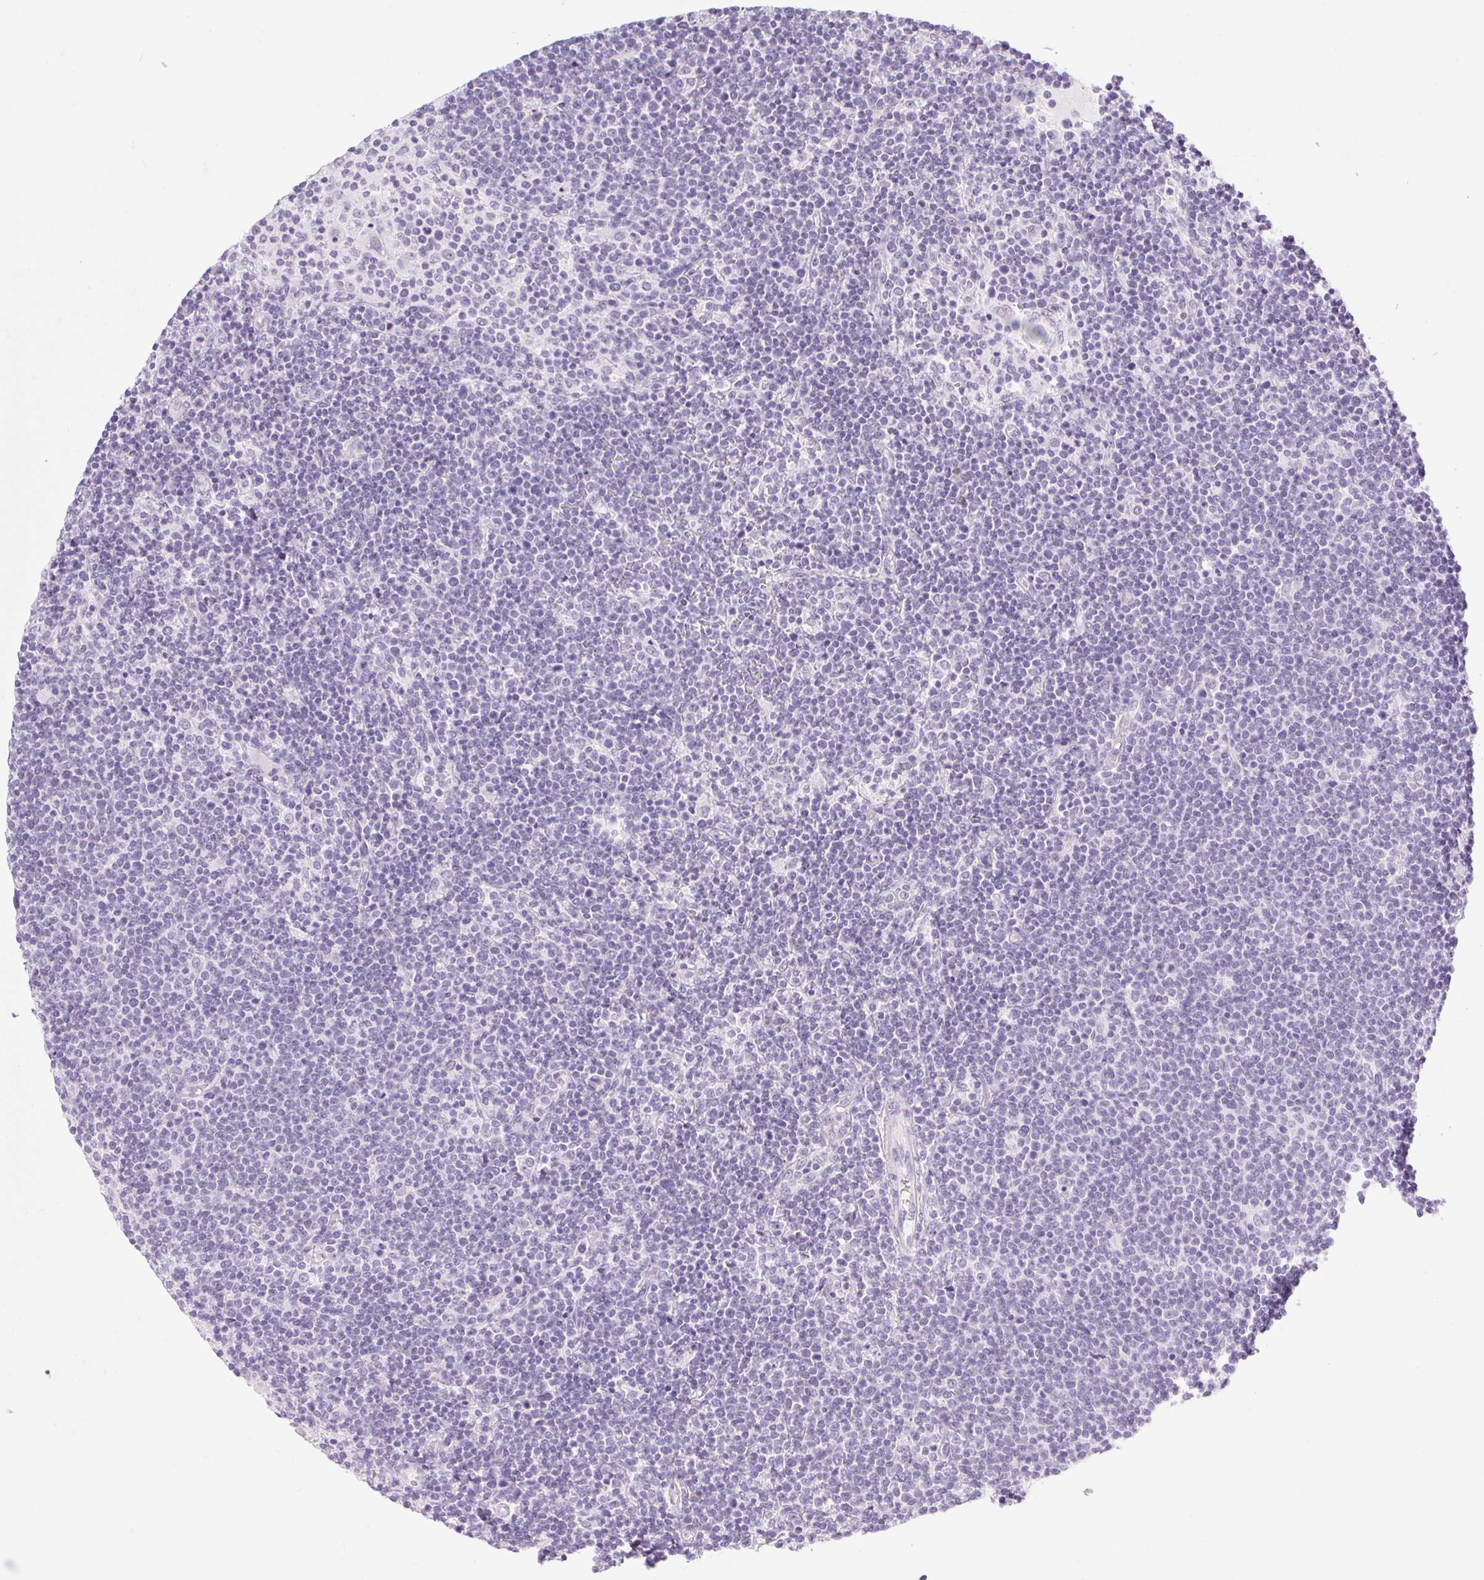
{"staining": {"intensity": "negative", "quantity": "none", "location": "none"}, "tissue": "lymphoma", "cell_type": "Tumor cells", "image_type": "cancer", "snomed": [{"axis": "morphology", "description": "Malignant lymphoma, non-Hodgkin's type, High grade"}, {"axis": "topography", "description": "Lymph node"}], "caption": "A high-resolution image shows immunohistochemistry staining of lymphoma, which shows no significant staining in tumor cells.", "gene": "BCAS1", "patient": {"sex": "male", "age": 61}}